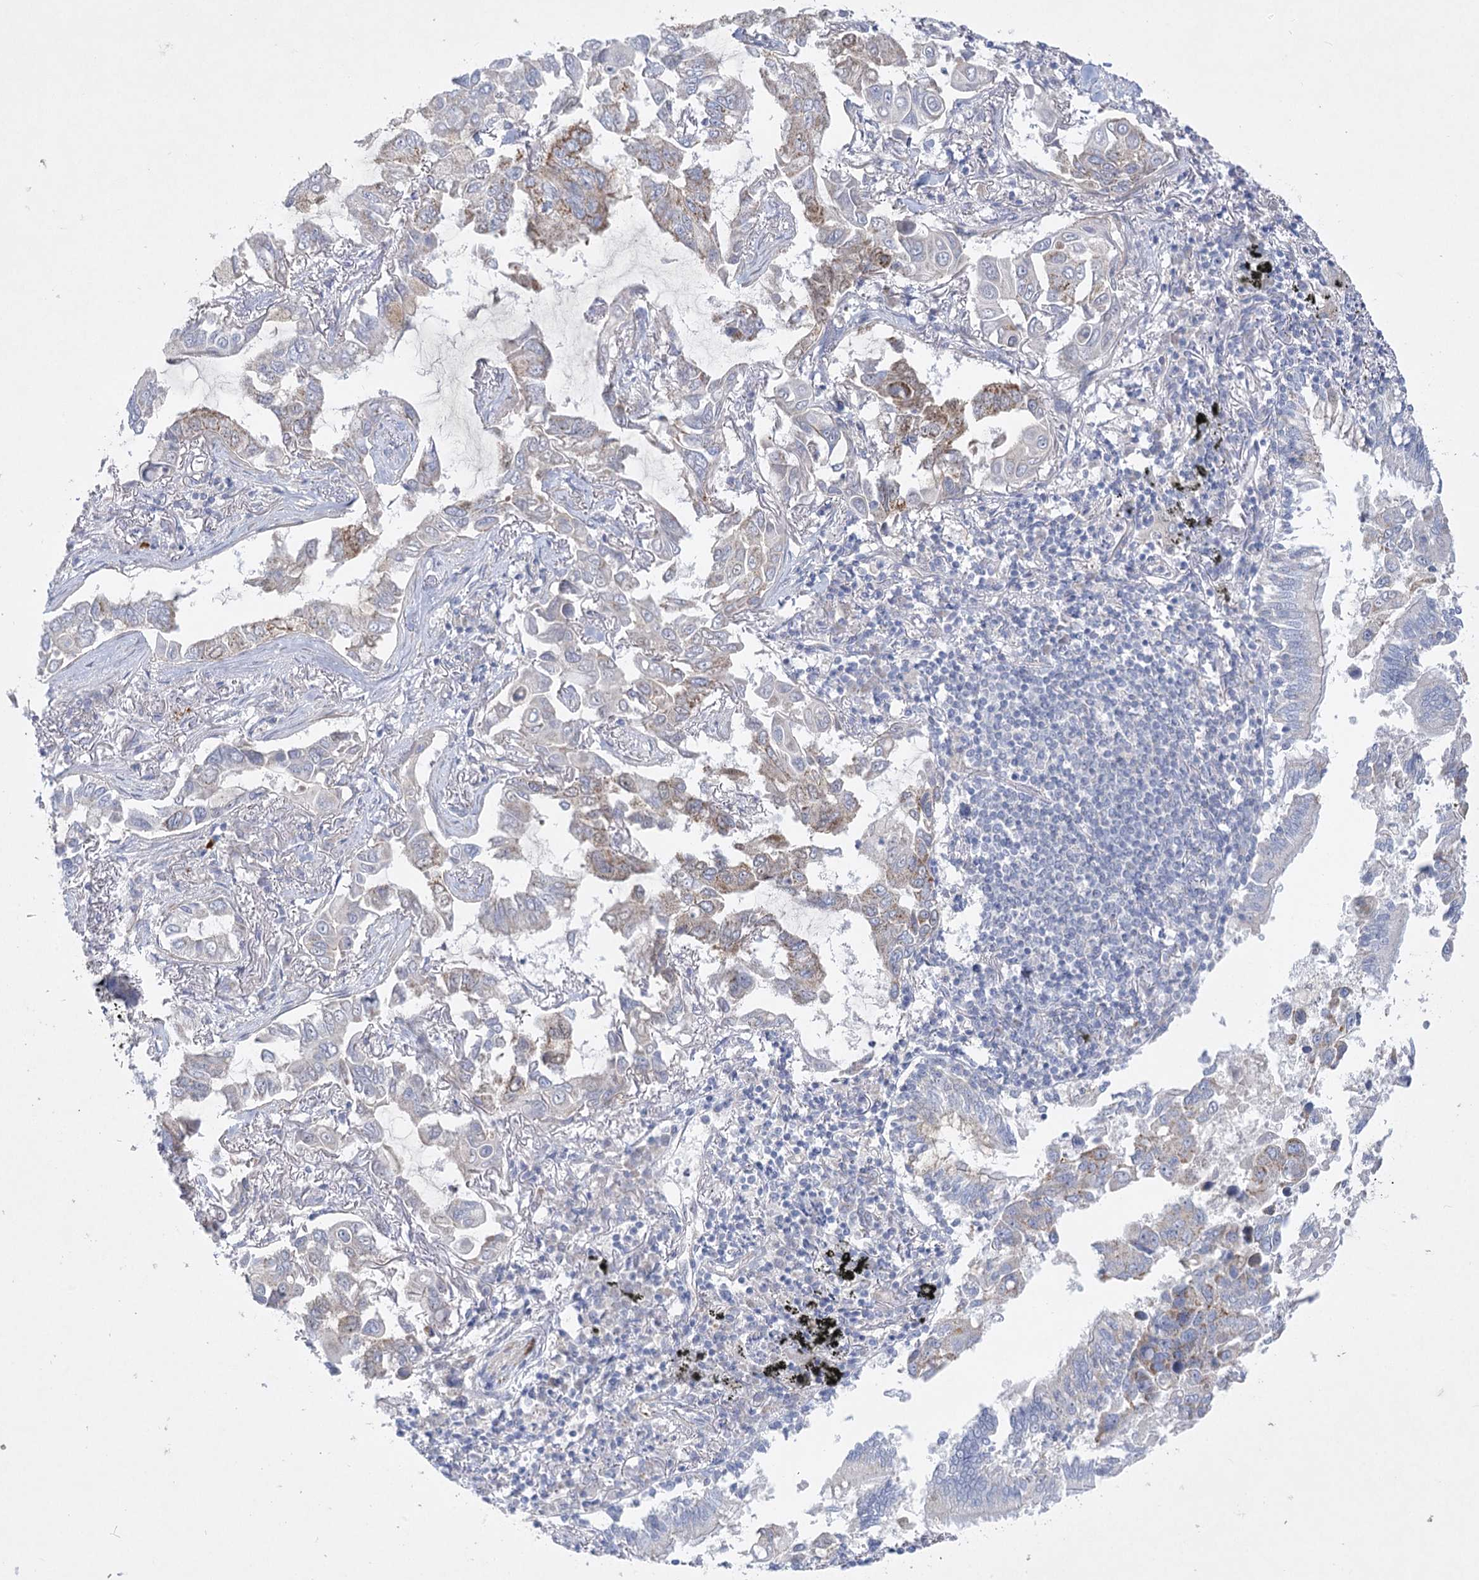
{"staining": {"intensity": "moderate", "quantity": "<25%", "location": "cytoplasmic/membranous"}, "tissue": "lung cancer", "cell_type": "Tumor cells", "image_type": "cancer", "snomed": [{"axis": "morphology", "description": "Adenocarcinoma, NOS"}, {"axis": "topography", "description": "Lung"}], "caption": "Brown immunohistochemical staining in adenocarcinoma (lung) shows moderate cytoplasmic/membranous staining in approximately <25% of tumor cells. (Stains: DAB (3,3'-diaminobenzidine) in brown, nuclei in blue, Microscopy: brightfield microscopy at high magnification).", "gene": "DHTKD1", "patient": {"sex": "male", "age": 64}}